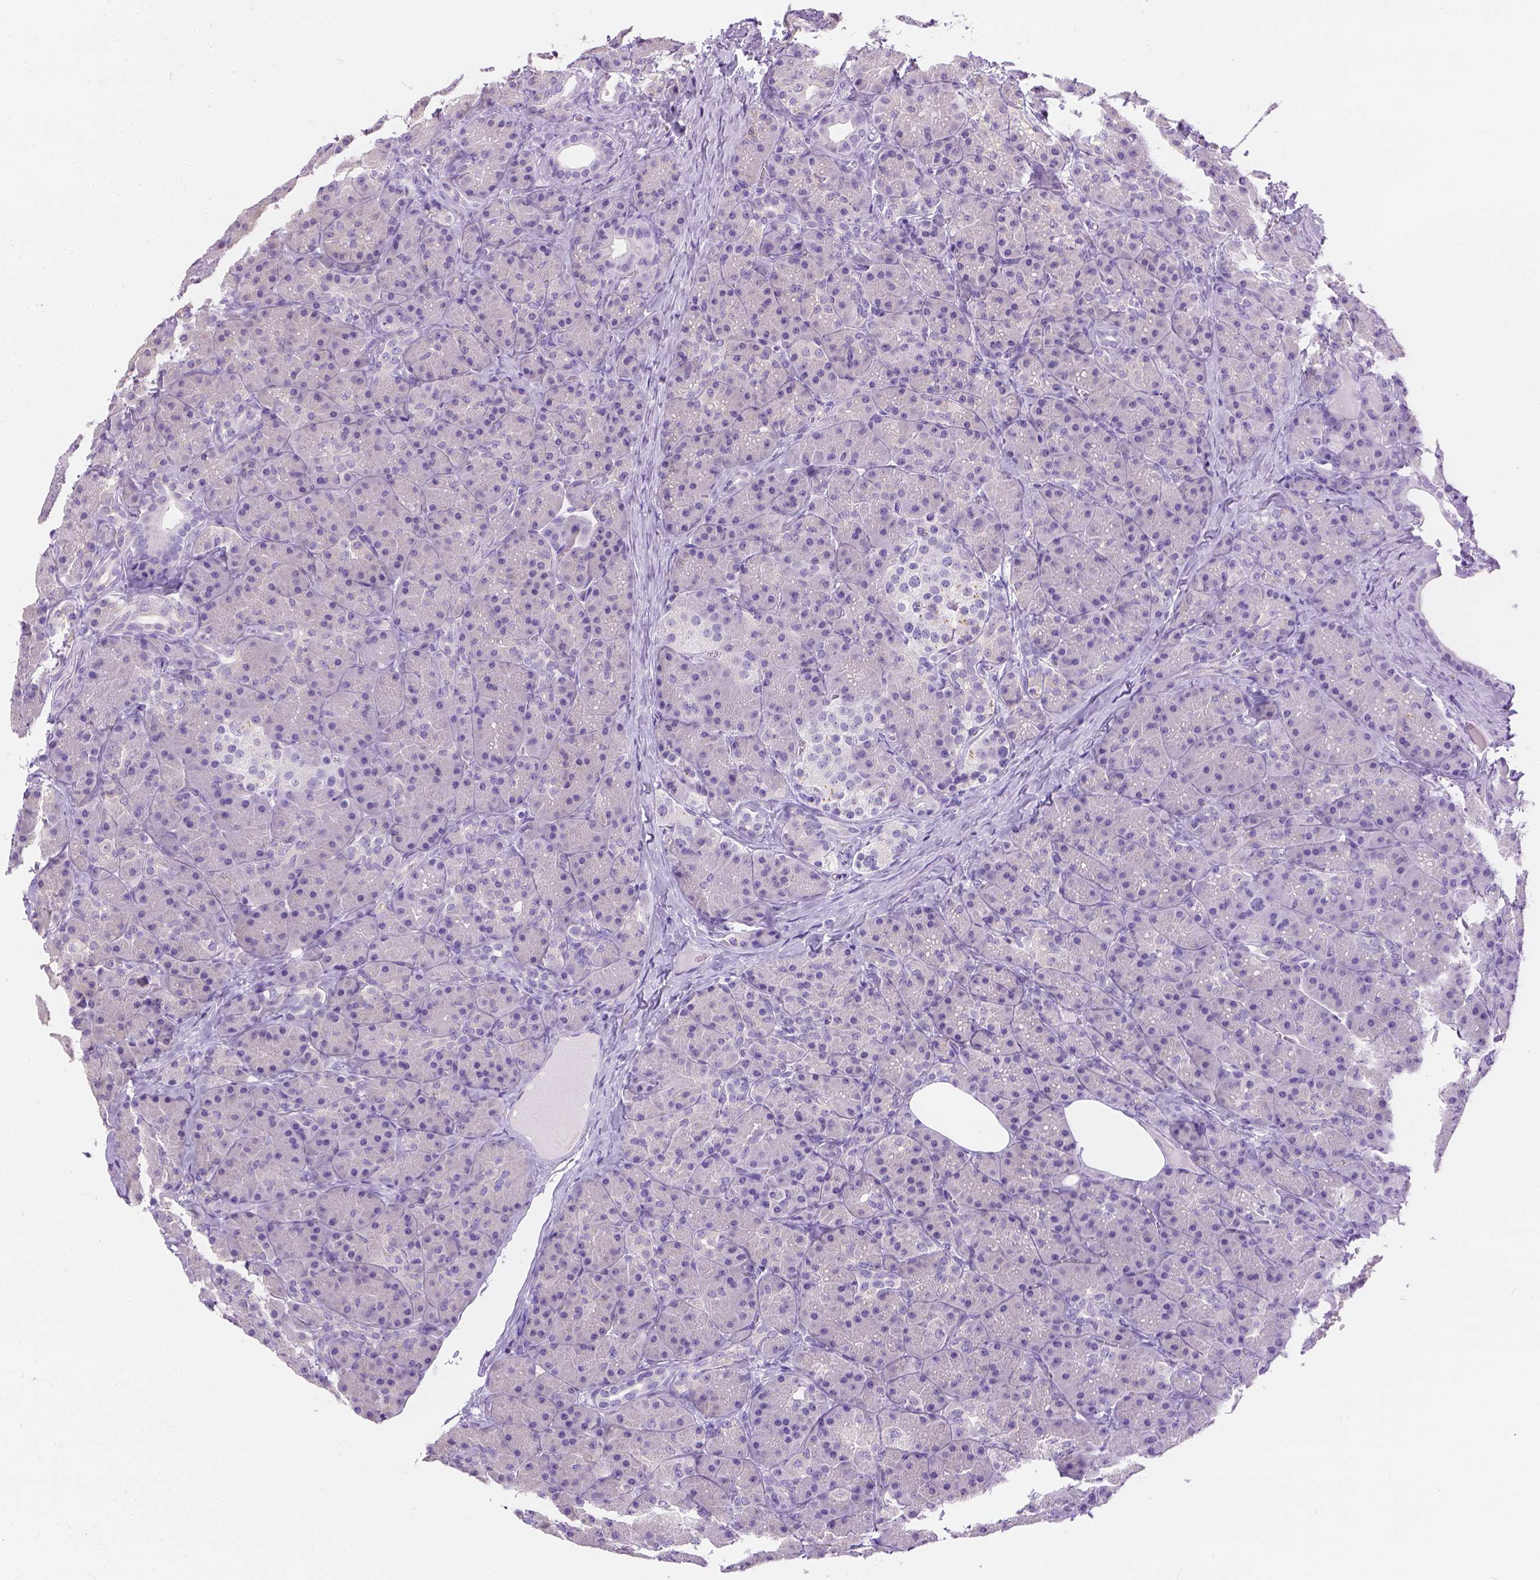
{"staining": {"intensity": "negative", "quantity": "none", "location": "none"}, "tissue": "pancreas", "cell_type": "Exocrine glandular cells", "image_type": "normal", "snomed": [{"axis": "morphology", "description": "Normal tissue, NOS"}, {"axis": "topography", "description": "Pancreas"}], "caption": "Immunohistochemistry image of benign pancreas: human pancreas stained with DAB displays no significant protein positivity in exocrine glandular cells.", "gene": "TMEM38A", "patient": {"sex": "male", "age": 57}}